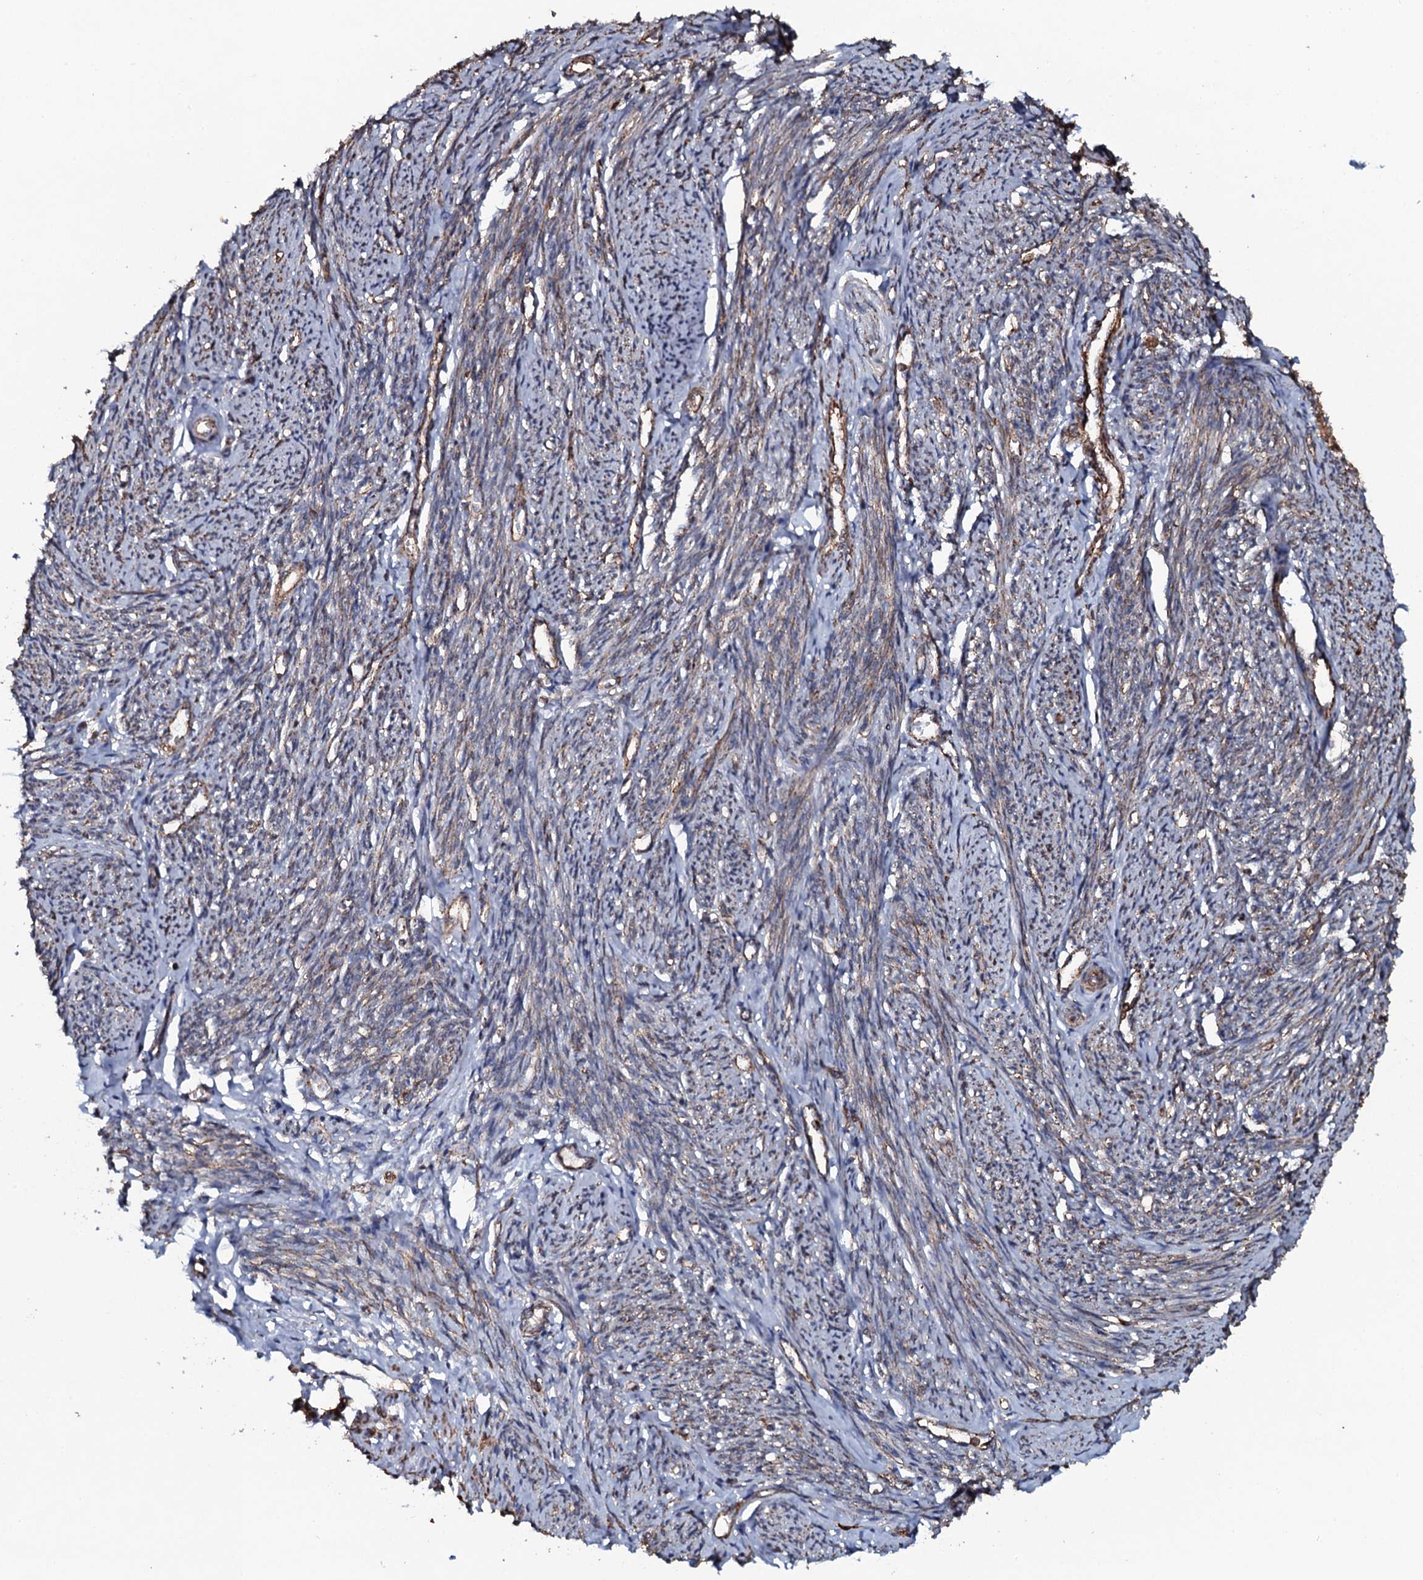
{"staining": {"intensity": "strong", "quantity": "25%-75%", "location": "cytoplasmic/membranous"}, "tissue": "smooth muscle", "cell_type": "Smooth muscle cells", "image_type": "normal", "snomed": [{"axis": "morphology", "description": "Normal tissue, NOS"}, {"axis": "topography", "description": "Smooth muscle"}, {"axis": "topography", "description": "Uterus"}], "caption": "IHC image of unremarkable human smooth muscle stained for a protein (brown), which demonstrates high levels of strong cytoplasmic/membranous positivity in approximately 25%-75% of smooth muscle cells.", "gene": "VWA8", "patient": {"sex": "female", "age": 59}}